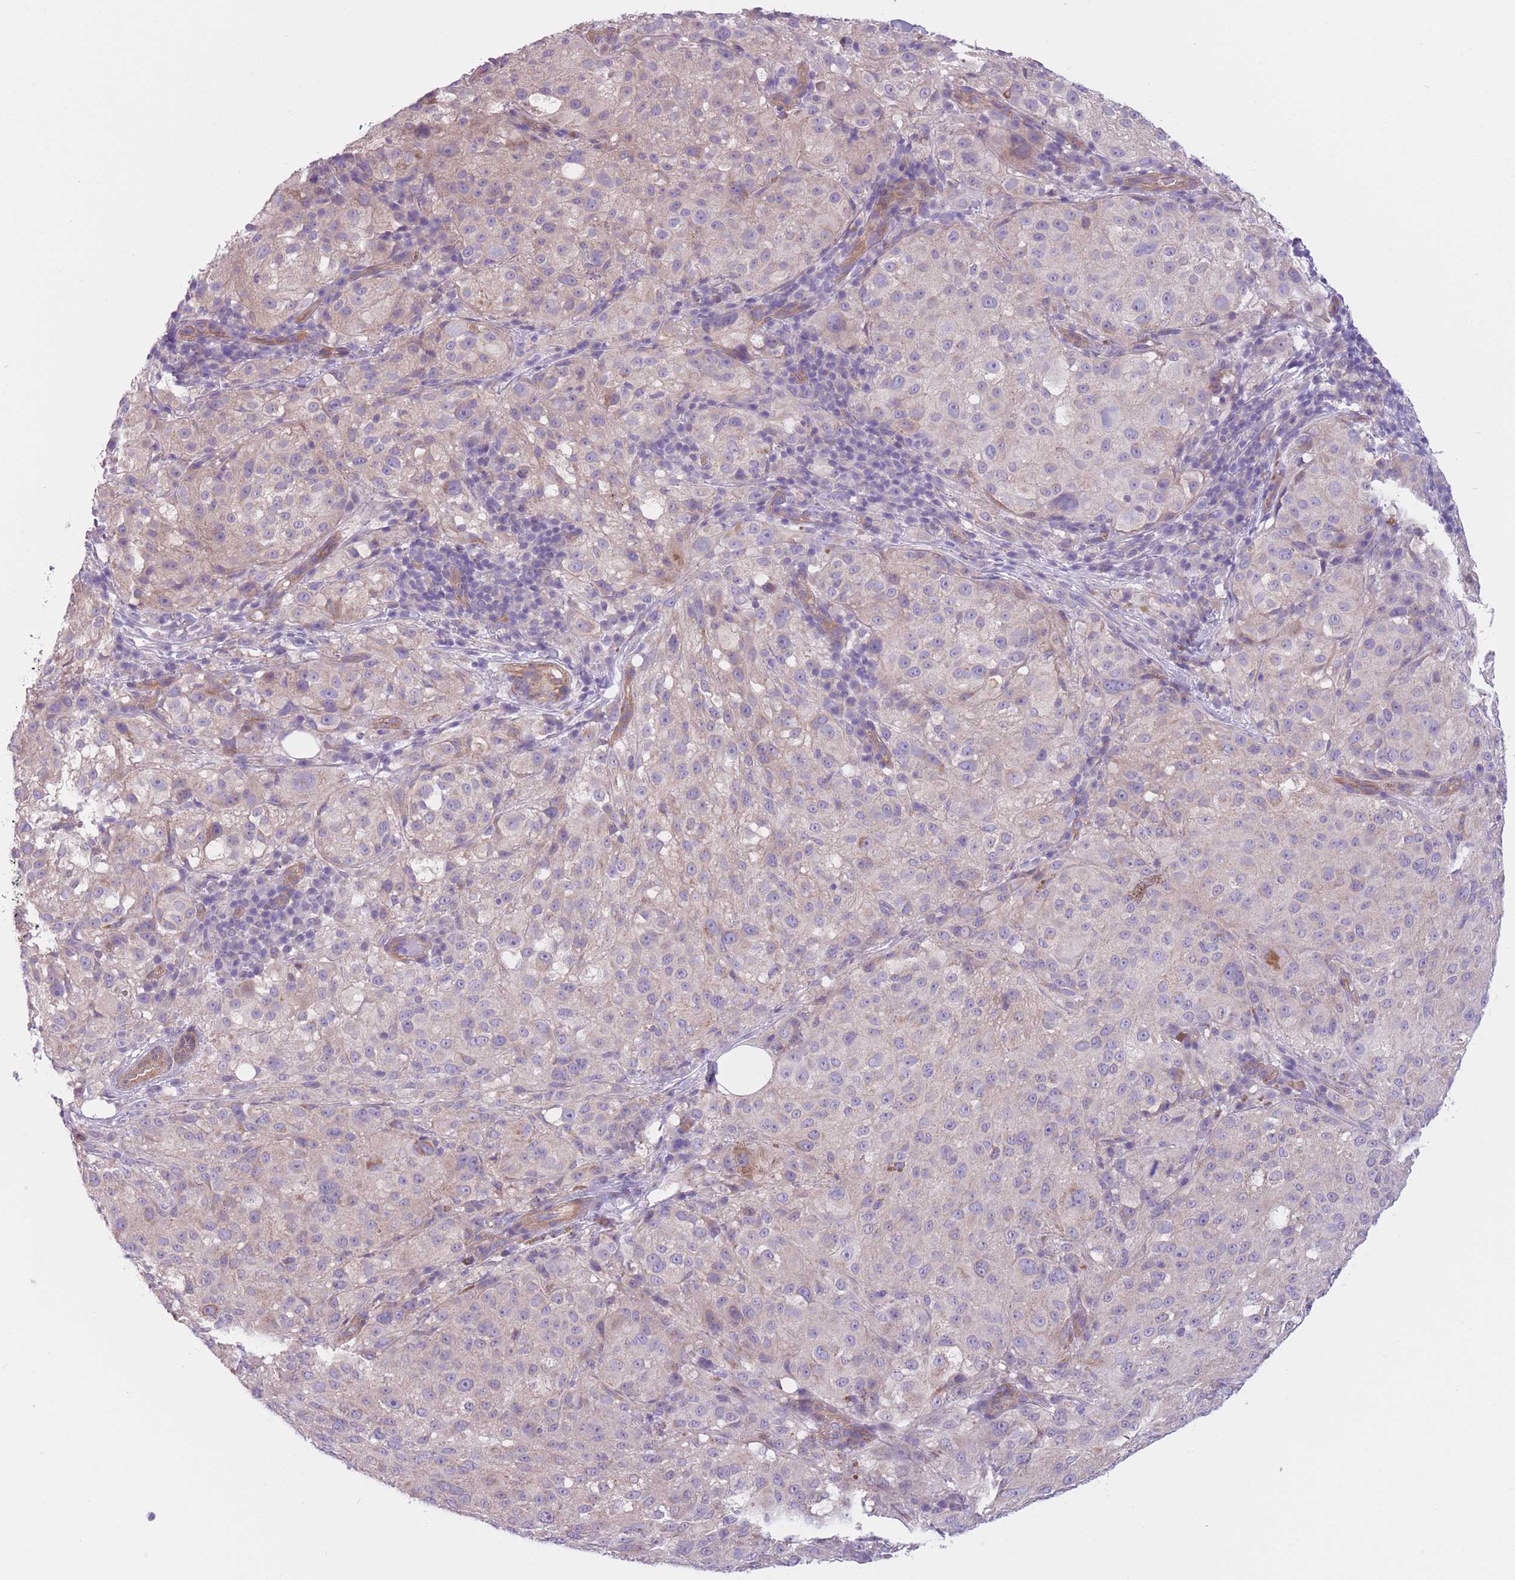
{"staining": {"intensity": "negative", "quantity": "none", "location": "none"}, "tissue": "melanoma", "cell_type": "Tumor cells", "image_type": "cancer", "snomed": [{"axis": "morphology", "description": "Necrosis, NOS"}, {"axis": "morphology", "description": "Malignant melanoma, NOS"}, {"axis": "topography", "description": "Skin"}], "caption": "This is a photomicrograph of immunohistochemistry (IHC) staining of malignant melanoma, which shows no staining in tumor cells.", "gene": "SERPINB3", "patient": {"sex": "female", "age": 87}}